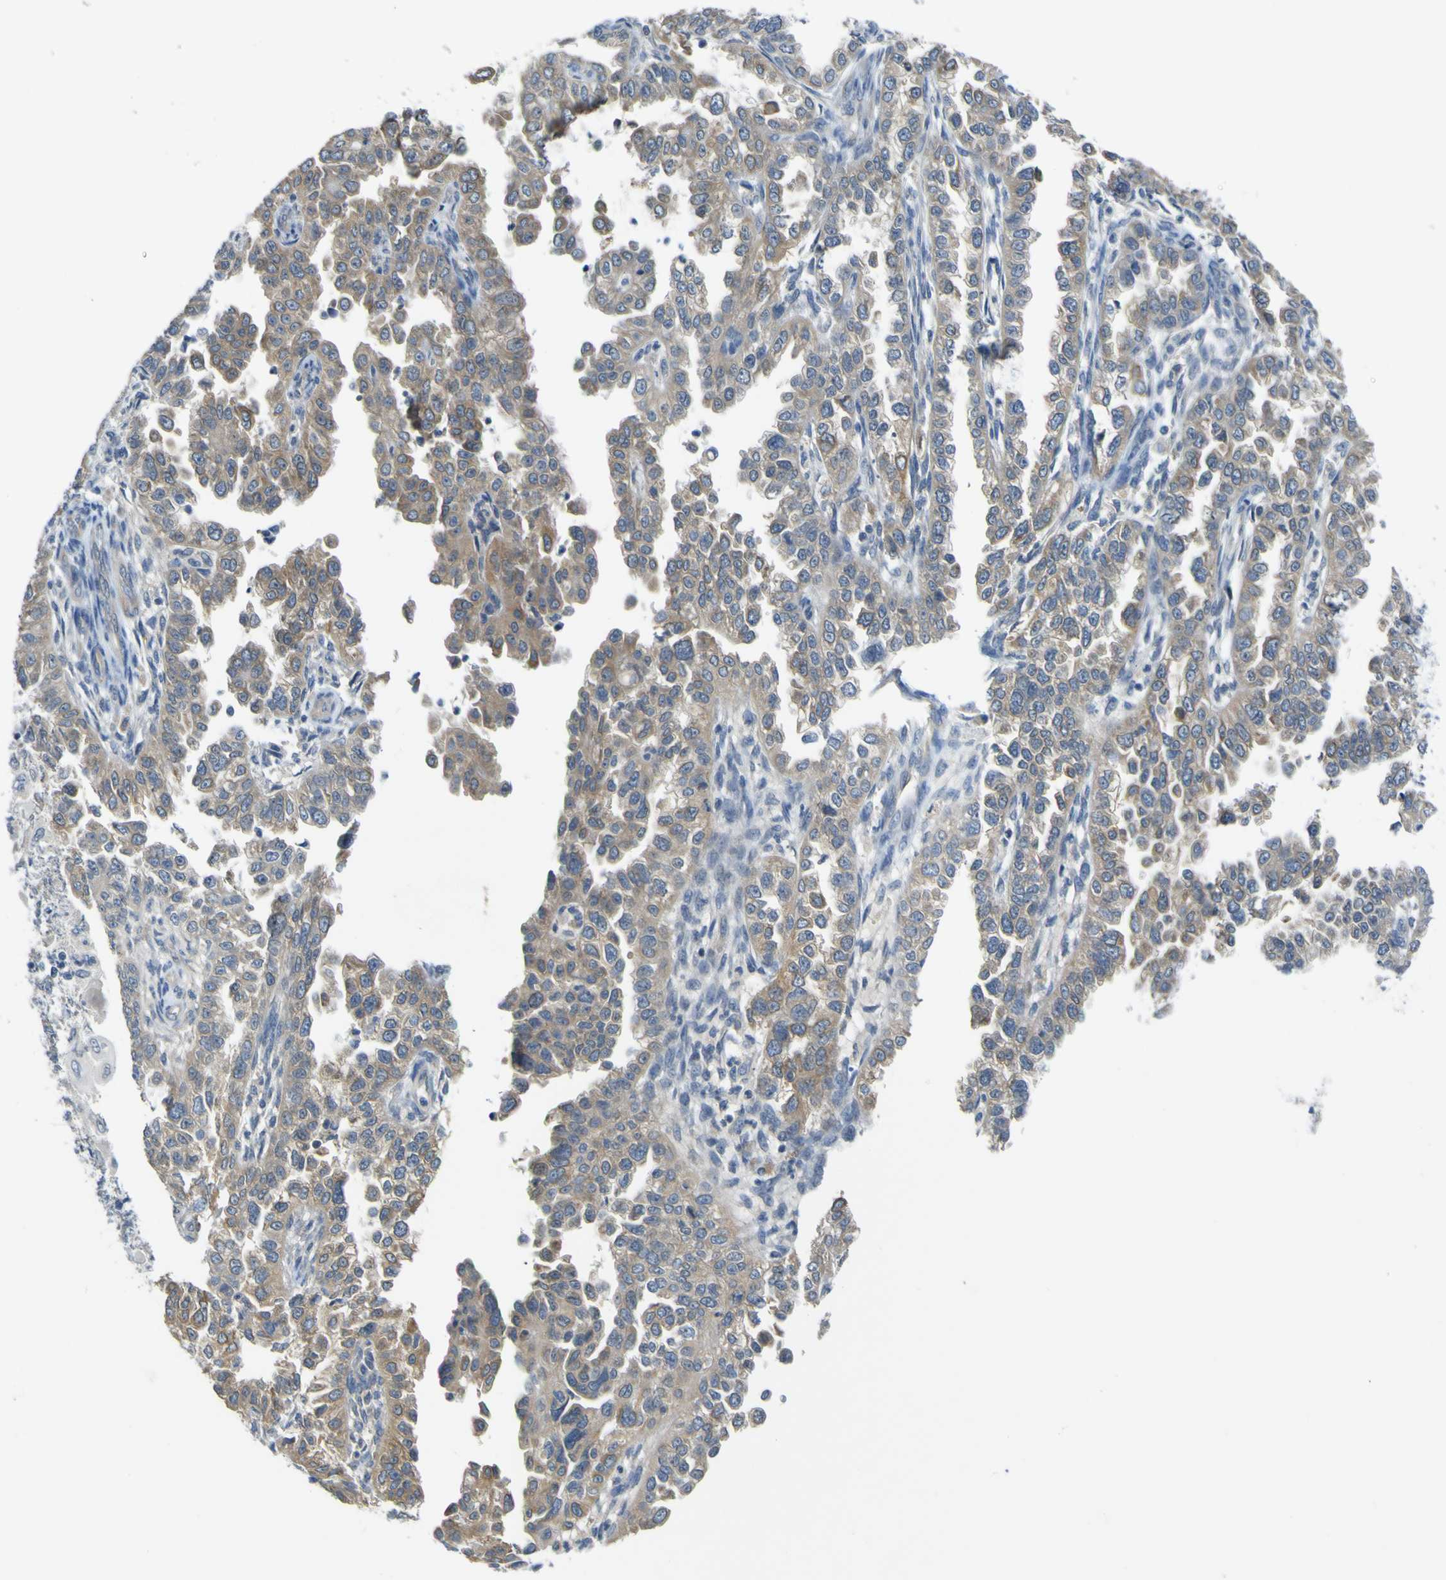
{"staining": {"intensity": "weak", "quantity": ">75%", "location": "cytoplasmic/membranous"}, "tissue": "endometrial cancer", "cell_type": "Tumor cells", "image_type": "cancer", "snomed": [{"axis": "morphology", "description": "Adenocarcinoma, NOS"}, {"axis": "topography", "description": "Endometrium"}], "caption": "Immunohistochemistry image of neoplastic tissue: human endometrial cancer stained using IHC reveals low levels of weak protein expression localized specifically in the cytoplasmic/membranous of tumor cells, appearing as a cytoplasmic/membranous brown color.", "gene": "LDLR", "patient": {"sex": "female", "age": 85}}